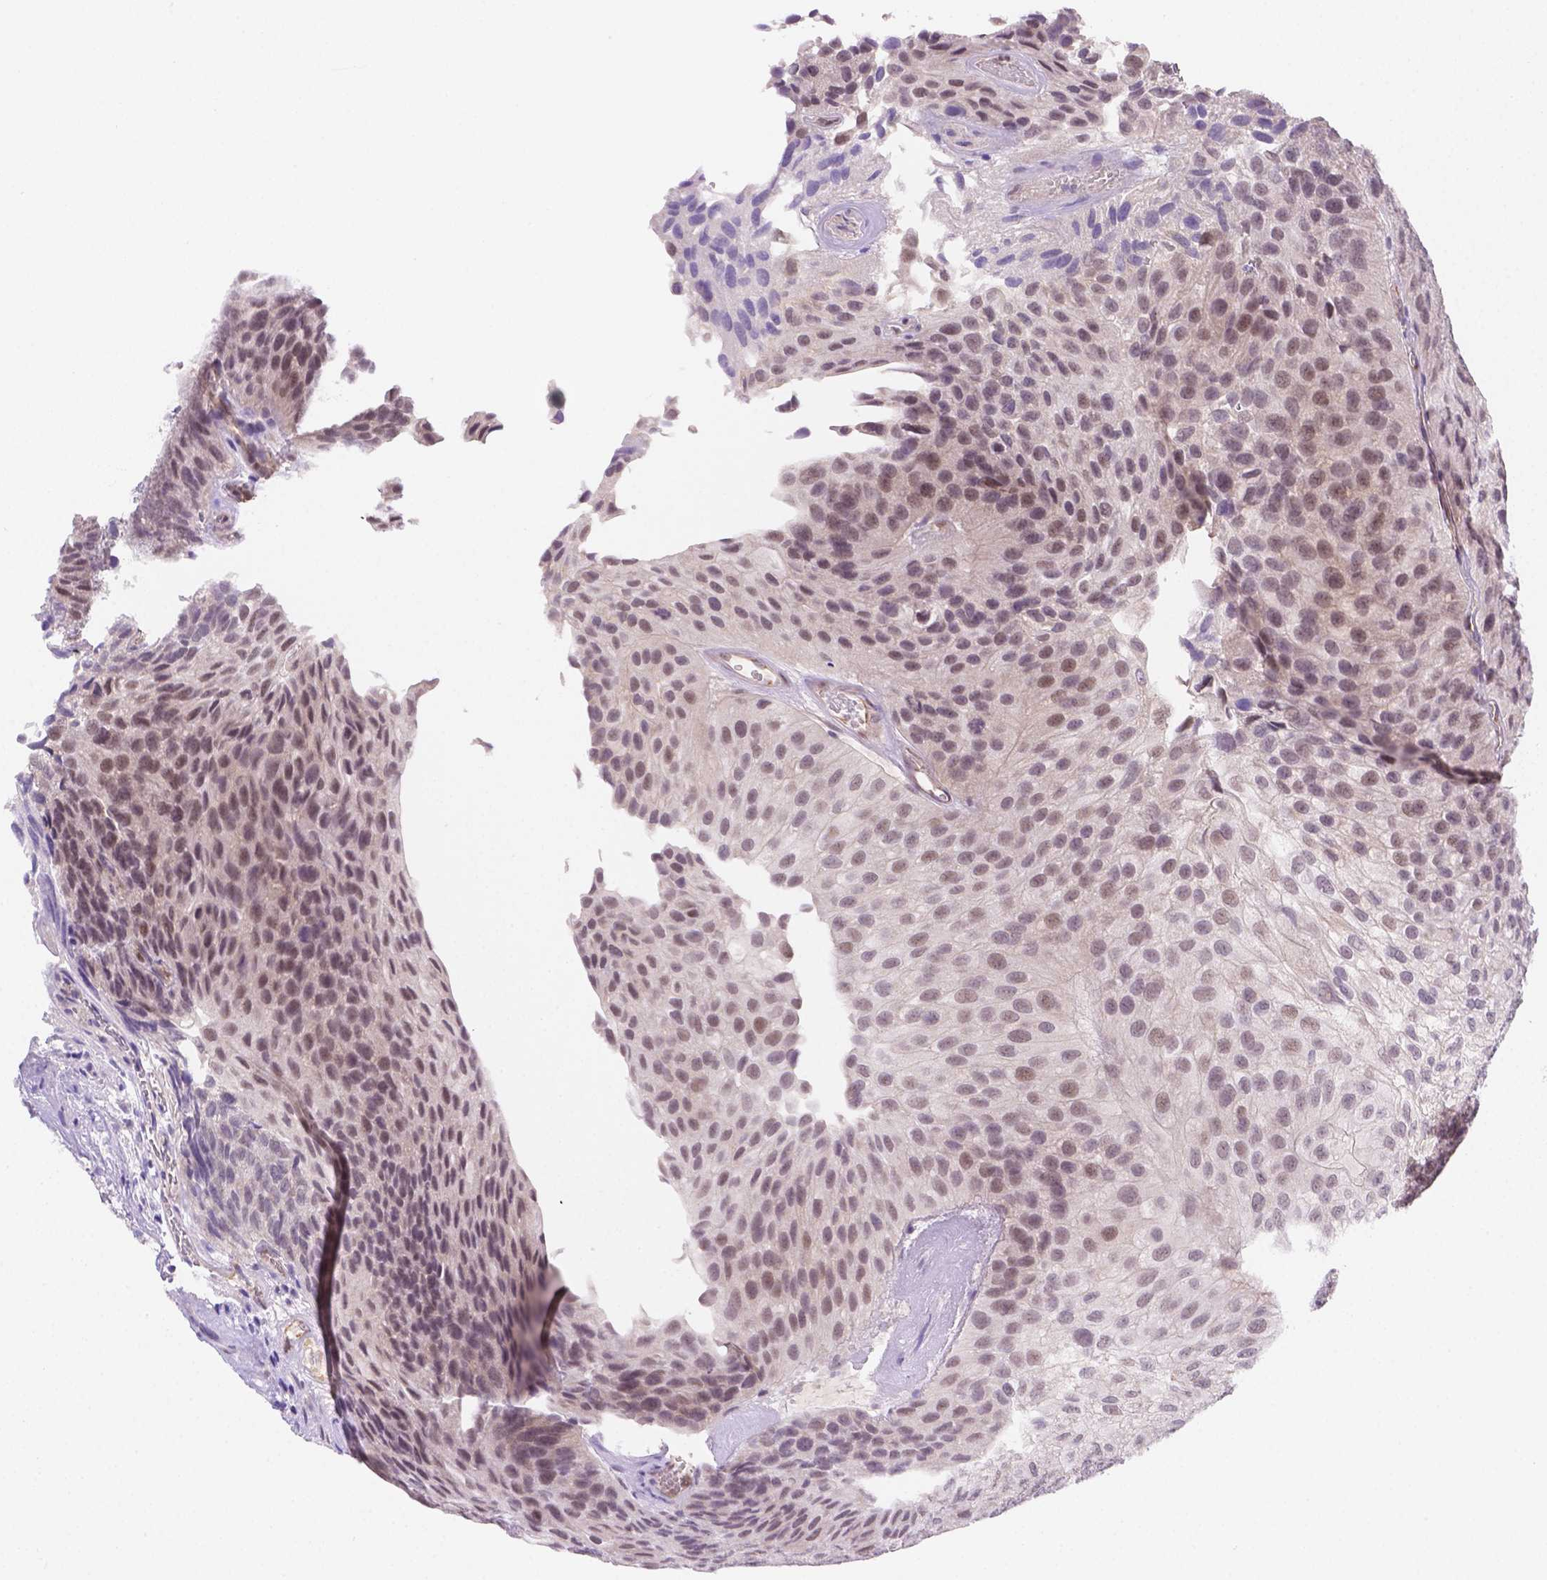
{"staining": {"intensity": "weak", "quantity": ">75%", "location": "cytoplasmic/membranous"}, "tissue": "urothelial cancer", "cell_type": "Tumor cells", "image_type": "cancer", "snomed": [{"axis": "morphology", "description": "Urothelial carcinoma, NOS"}, {"axis": "topography", "description": "Urinary bladder"}], "caption": "Protein analysis of transitional cell carcinoma tissue shows weak cytoplasmic/membranous staining in about >75% of tumor cells.", "gene": "NXPE2", "patient": {"sex": "male", "age": 87}}